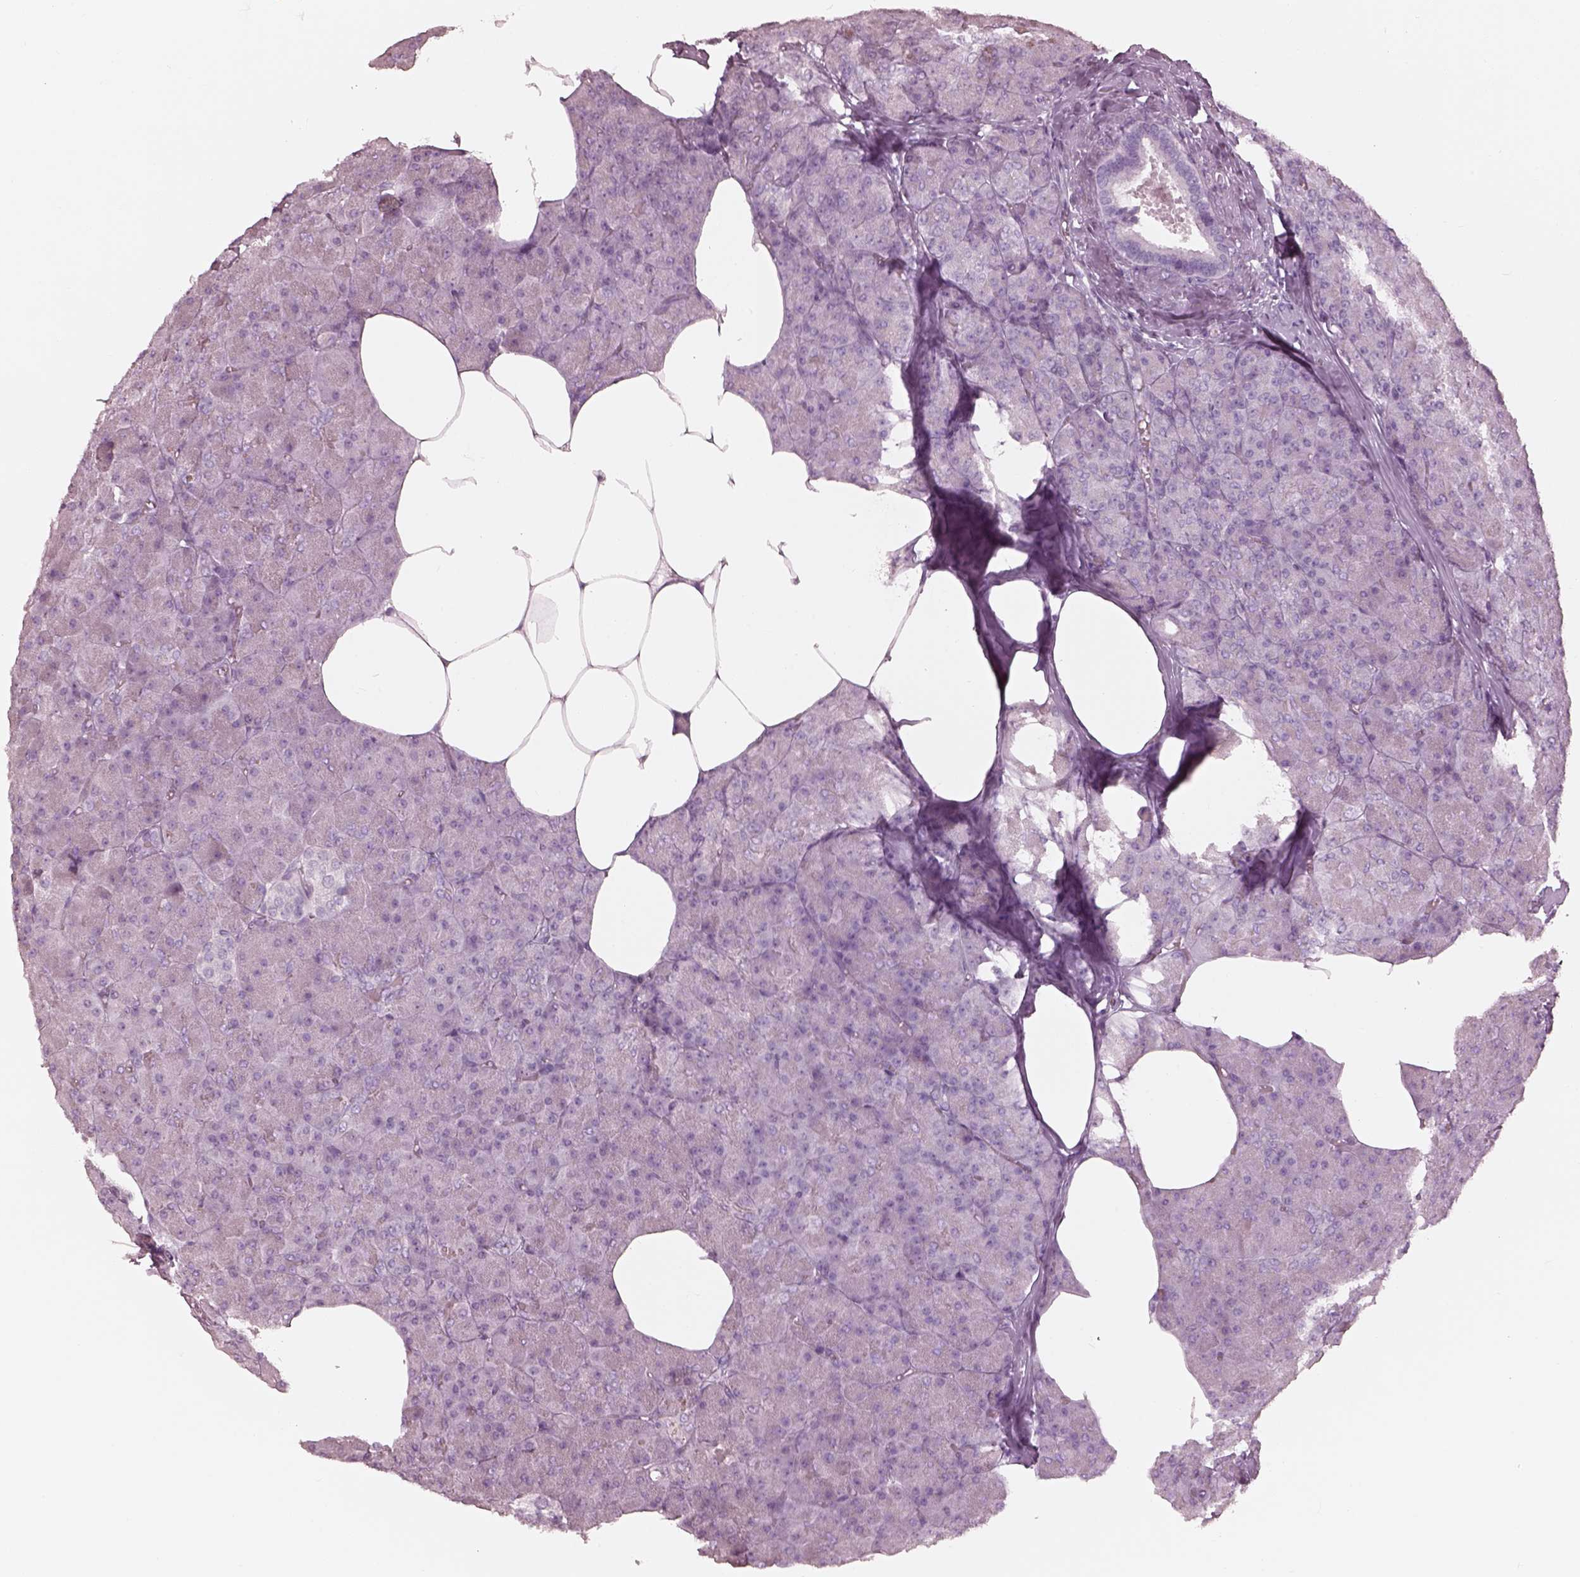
{"staining": {"intensity": "negative", "quantity": "none", "location": "none"}, "tissue": "pancreas", "cell_type": "Exocrine glandular cells", "image_type": "normal", "snomed": [{"axis": "morphology", "description": "Normal tissue, NOS"}, {"axis": "topography", "description": "Pancreas"}], "caption": "High power microscopy photomicrograph of an IHC micrograph of unremarkable pancreas, revealing no significant staining in exocrine glandular cells. (DAB immunohistochemistry (IHC), high magnification).", "gene": "KRTAP24", "patient": {"sex": "female", "age": 45}}